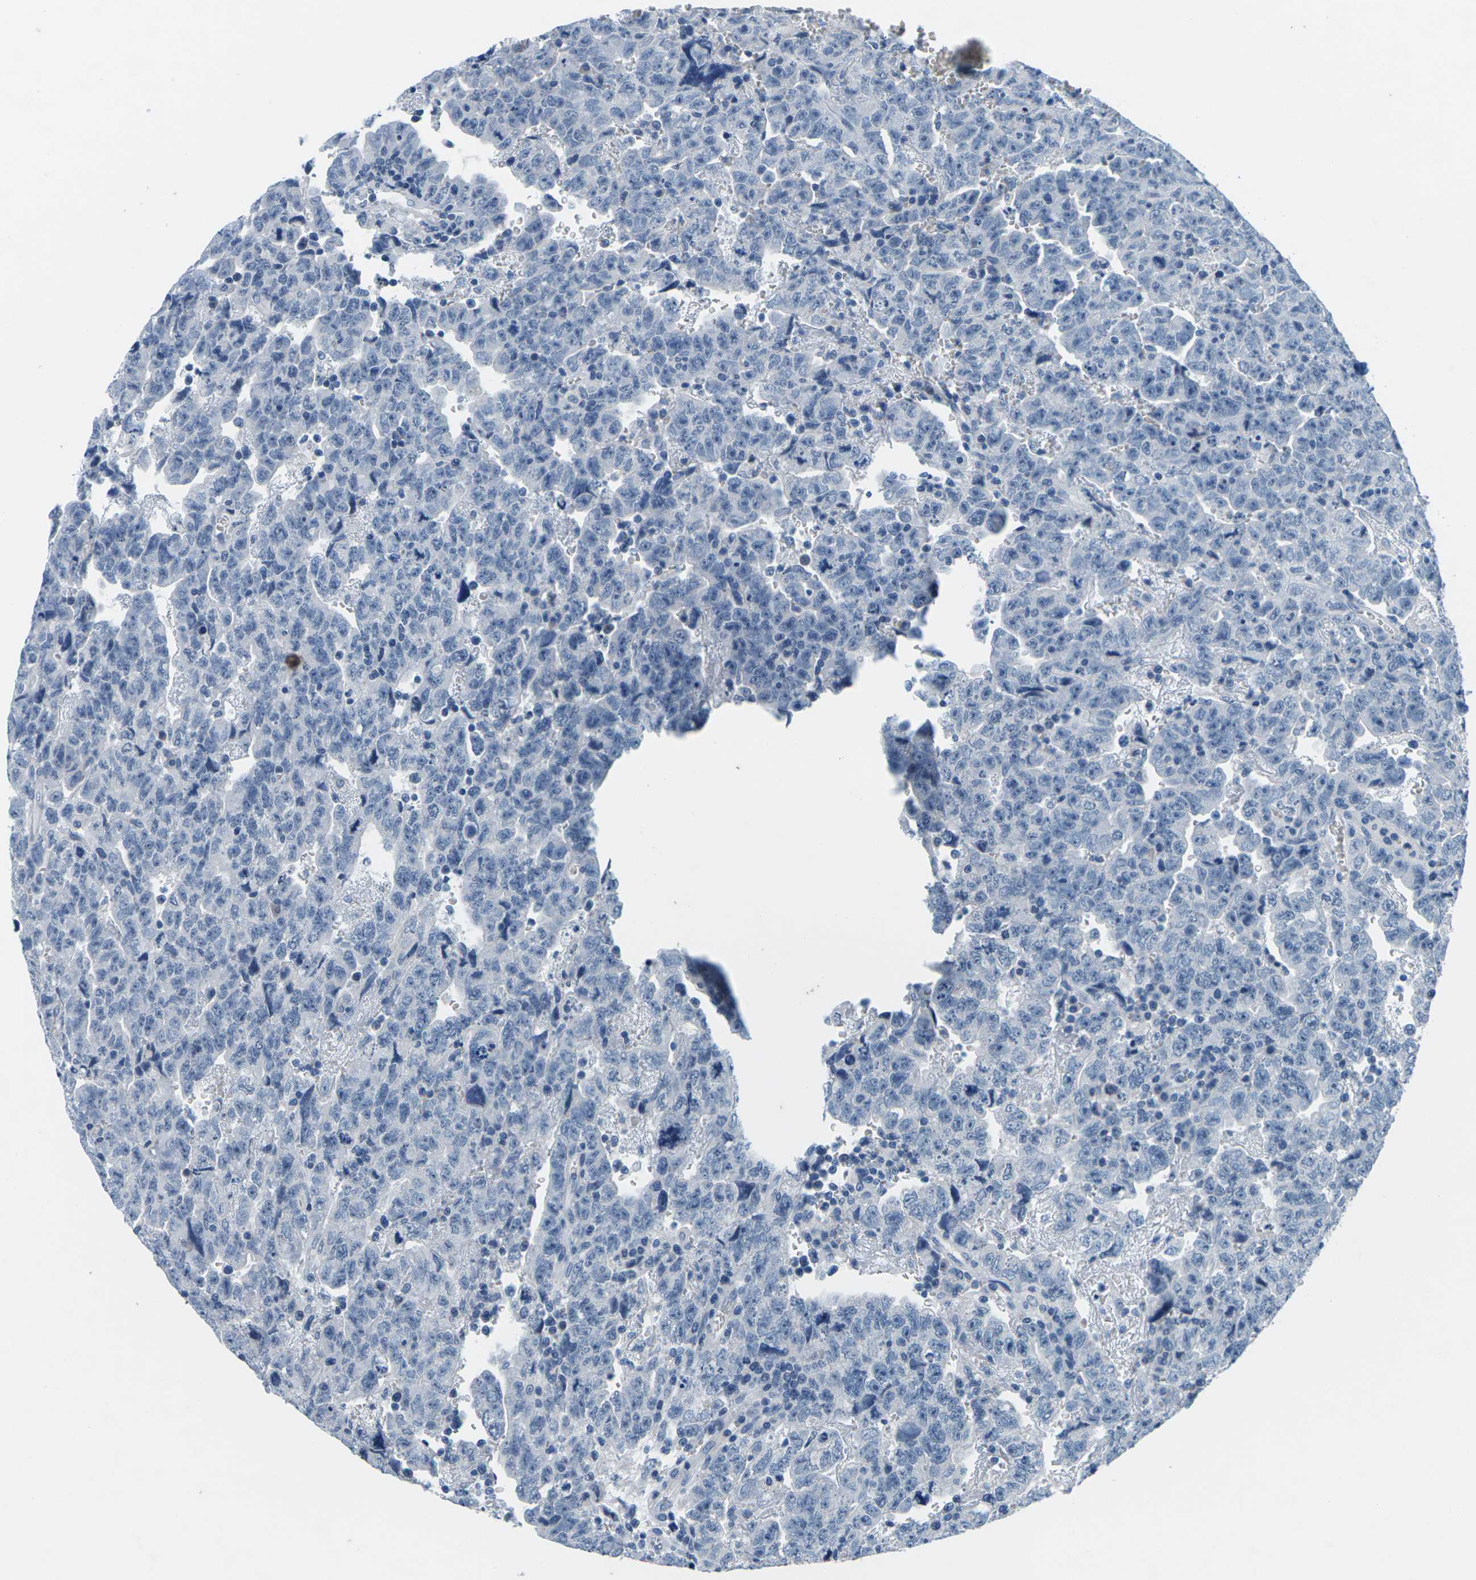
{"staining": {"intensity": "negative", "quantity": "none", "location": "none"}, "tissue": "testis cancer", "cell_type": "Tumor cells", "image_type": "cancer", "snomed": [{"axis": "morphology", "description": "Carcinoma, Embryonal, NOS"}, {"axis": "topography", "description": "Testis"}], "caption": "High power microscopy micrograph of an immunohistochemistry histopathology image of embryonal carcinoma (testis), revealing no significant expression in tumor cells.", "gene": "UMOD", "patient": {"sex": "male", "age": 28}}